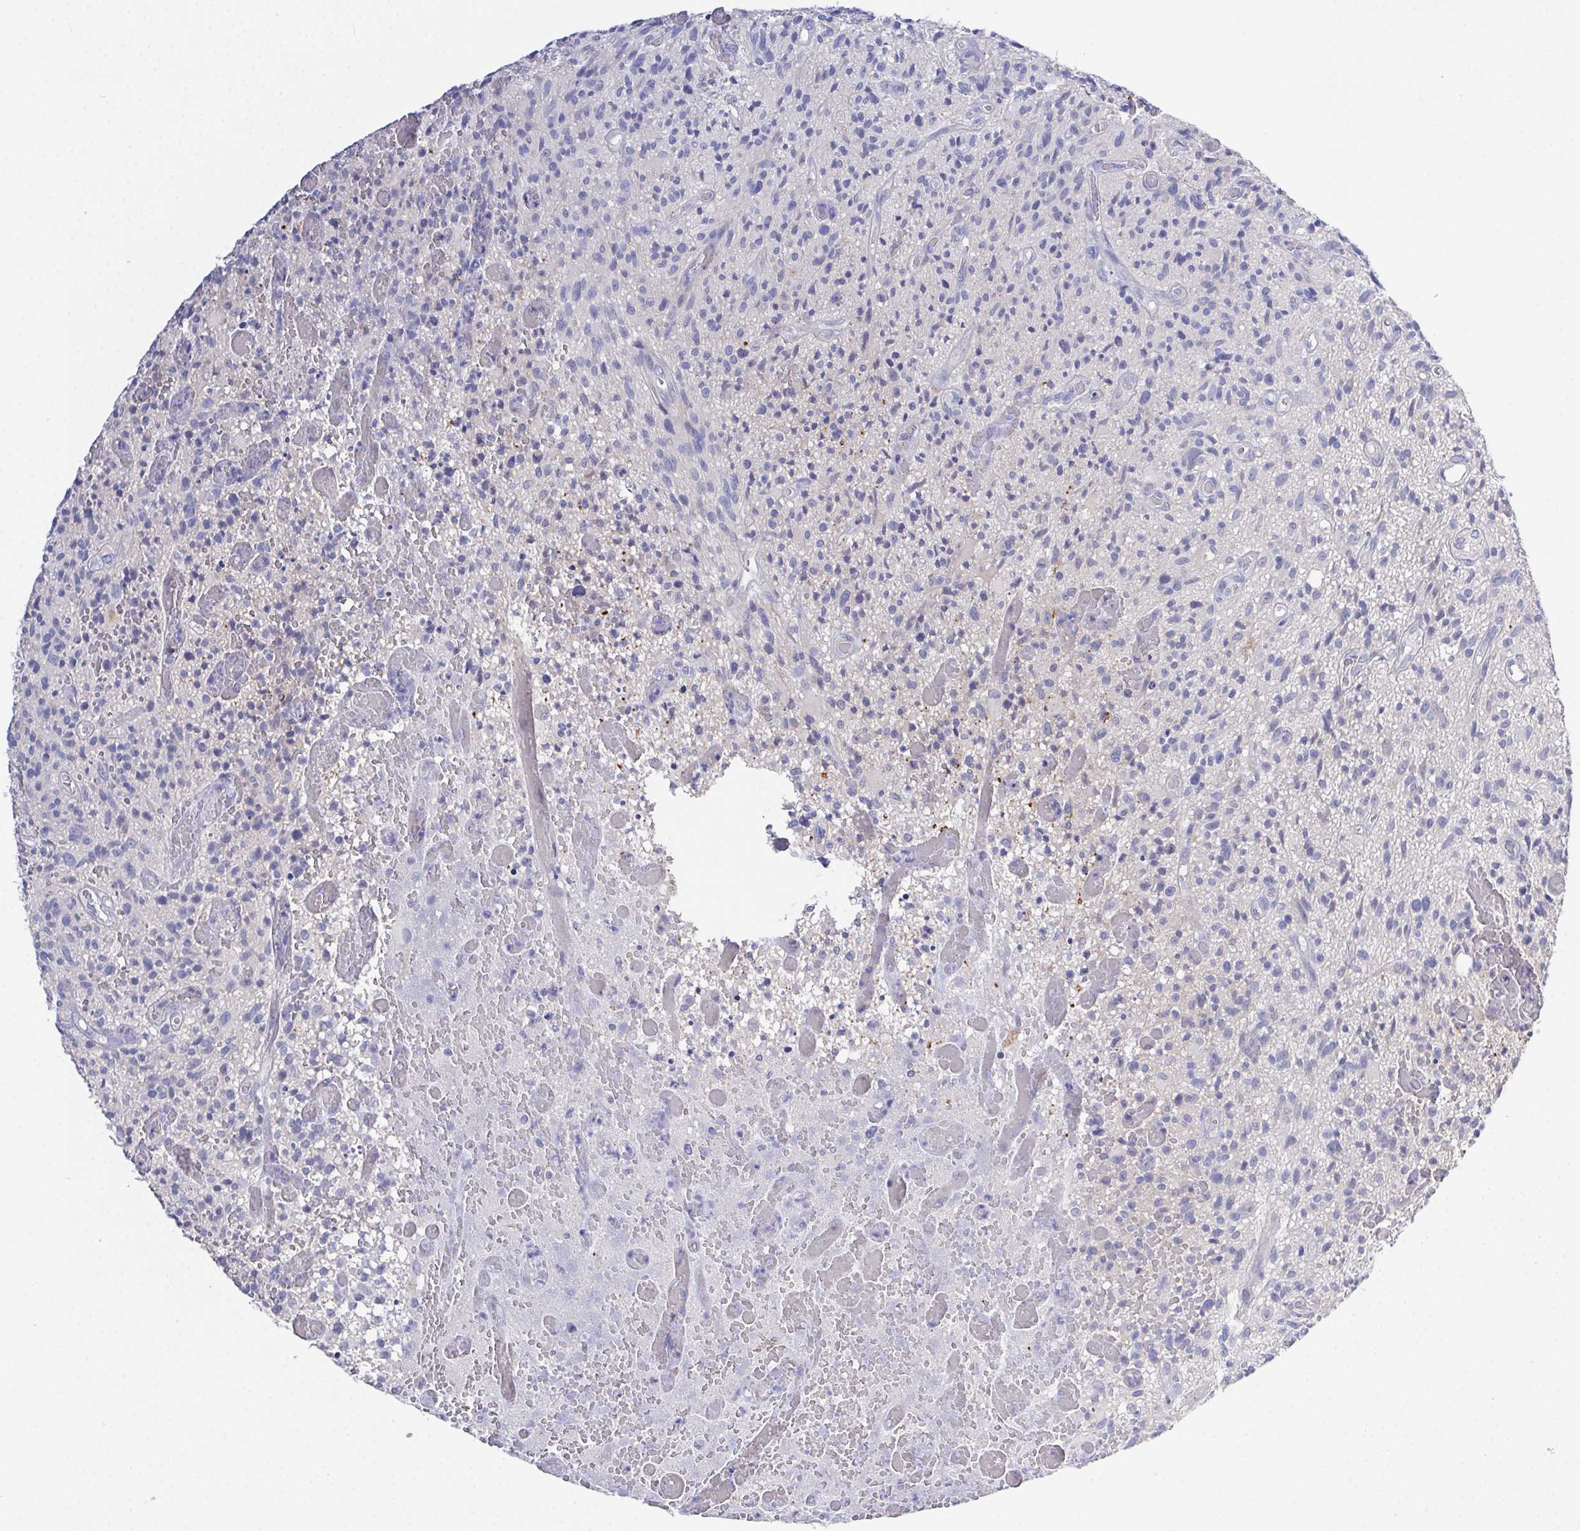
{"staining": {"intensity": "negative", "quantity": "none", "location": "none"}, "tissue": "glioma", "cell_type": "Tumor cells", "image_type": "cancer", "snomed": [{"axis": "morphology", "description": "Glioma, malignant, High grade"}, {"axis": "topography", "description": "Brain"}], "caption": "Immunohistochemical staining of human glioma displays no significant expression in tumor cells.", "gene": "PRG3", "patient": {"sex": "male", "age": 75}}